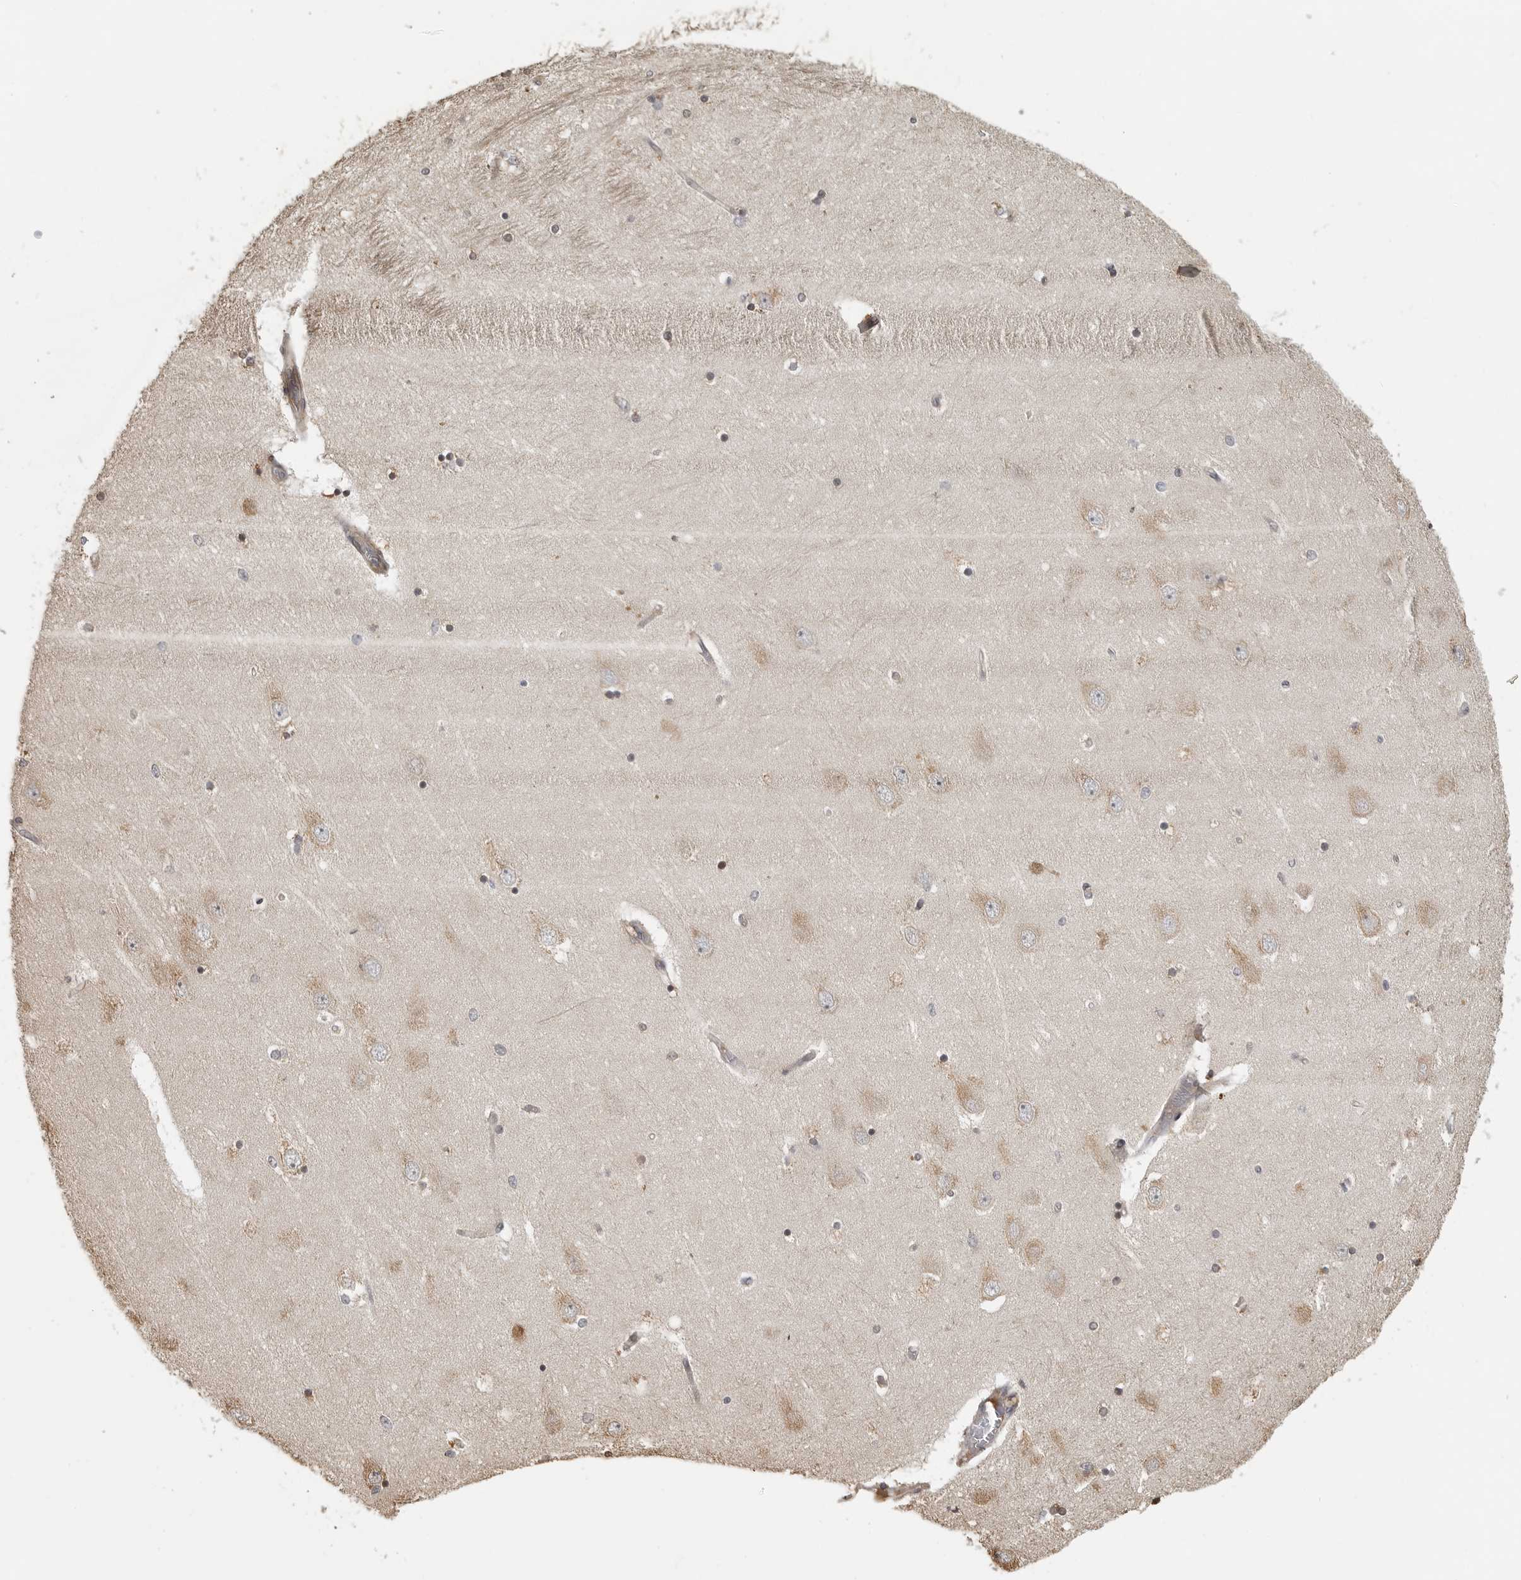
{"staining": {"intensity": "weak", "quantity": "<25%", "location": "cytoplasmic/membranous"}, "tissue": "hippocampus", "cell_type": "Glial cells", "image_type": "normal", "snomed": [{"axis": "morphology", "description": "Normal tissue, NOS"}, {"axis": "topography", "description": "Hippocampus"}], "caption": "This is an immunohistochemistry (IHC) image of benign hippocampus. There is no staining in glial cells.", "gene": "IDO1", "patient": {"sex": "female", "age": 54}}